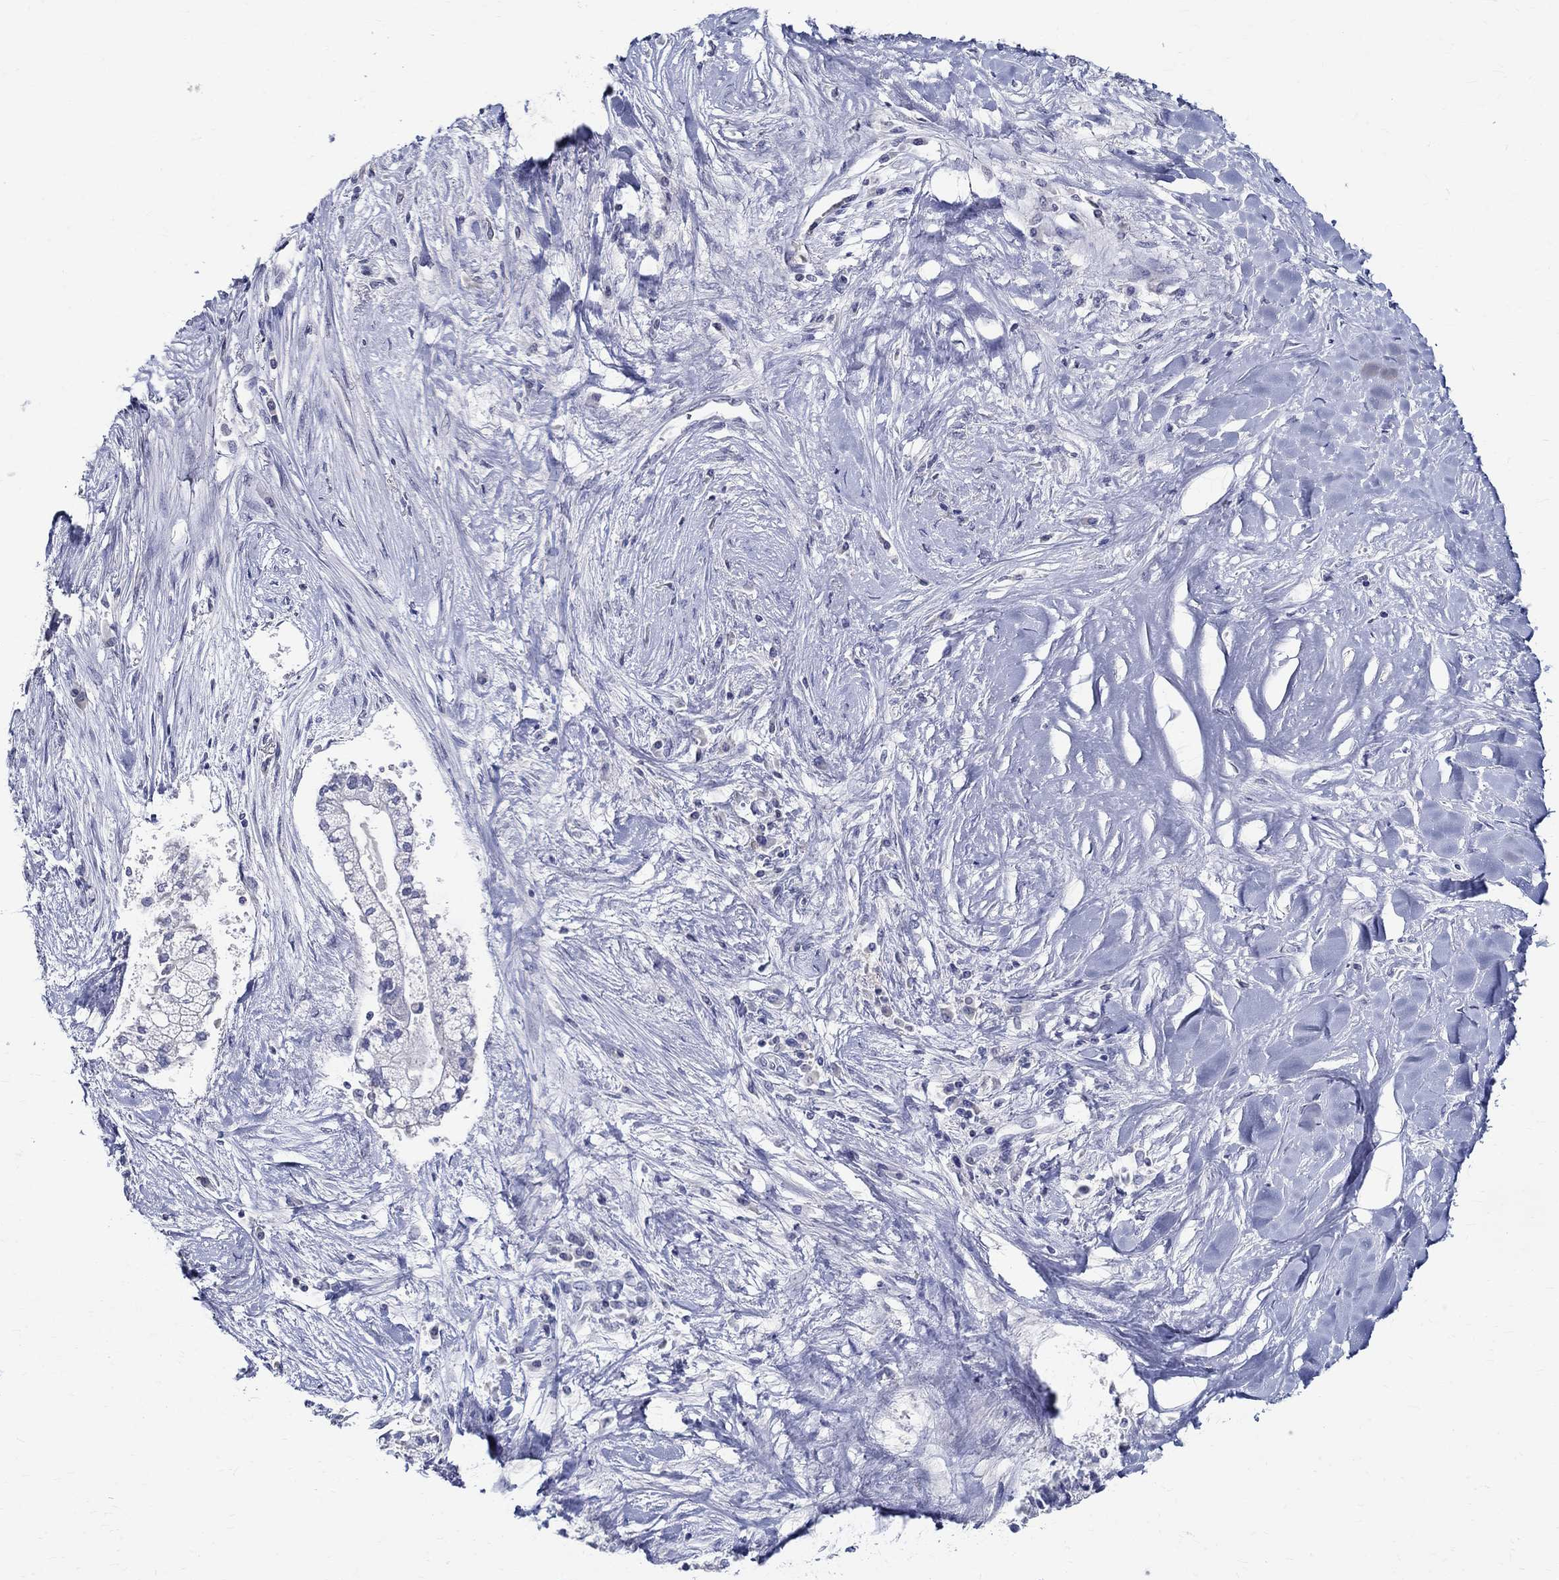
{"staining": {"intensity": "negative", "quantity": "none", "location": "none"}, "tissue": "liver cancer", "cell_type": "Tumor cells", "image_type": "cancer", "snomed": [{"axis": "morphology", "description": "Cholangiocarcinoma"}, {"axis": "topography", "description": "Liver"}], "caption": "Tumor cells show no significant protein staining in liver cancer (cholangiocarcinoma).", "gene": "CETN1", "patient": {"sex": "male", "age": 50}}